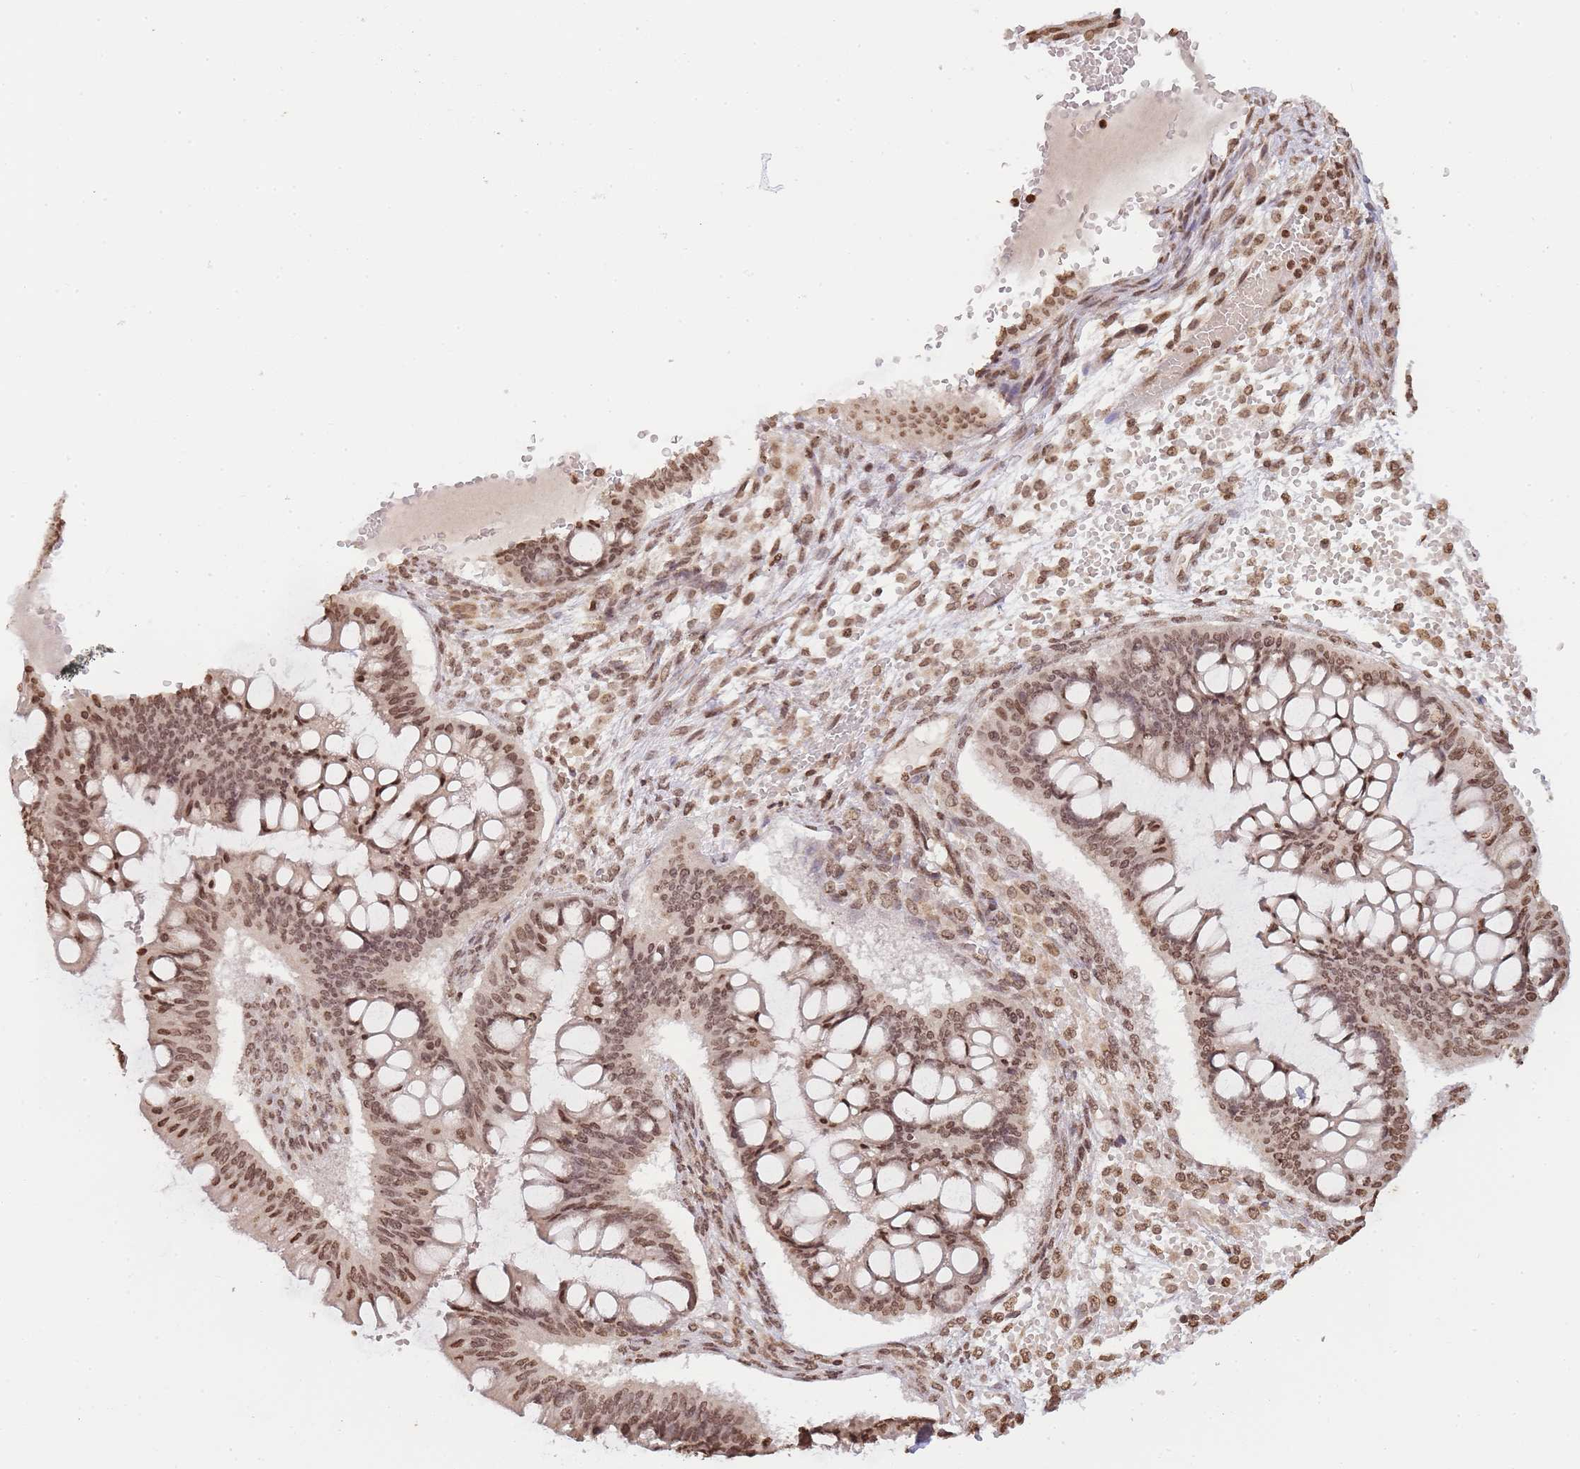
{"staining": {"intensity": "moderate", "quantity": ">75%", "location": "nuclear"}, "tissue": "ovarian cancer", "cell_type": "Tumor cells", "image_type": "cancer", "snomed": [{"axis": "morphology", "description": "Cystadenocarcinoma, mucinous, NOS"}, {"axis": "topography", "description": "Ovary"}], "caption": "Immunohistochemical staining of ovarian mucinous cystadenocarcinoma displays medium levels of moderate nuclear protein positivity in approximately >75% of tumor cells. (Stains: DAB (3,3'-diaminobenzidine) in brown, nuclei in blue, Microscopy: brightfield microscopy at high magnification).", "gene": "WWTR1", "patient": {"sex": "female", "age": 73}}